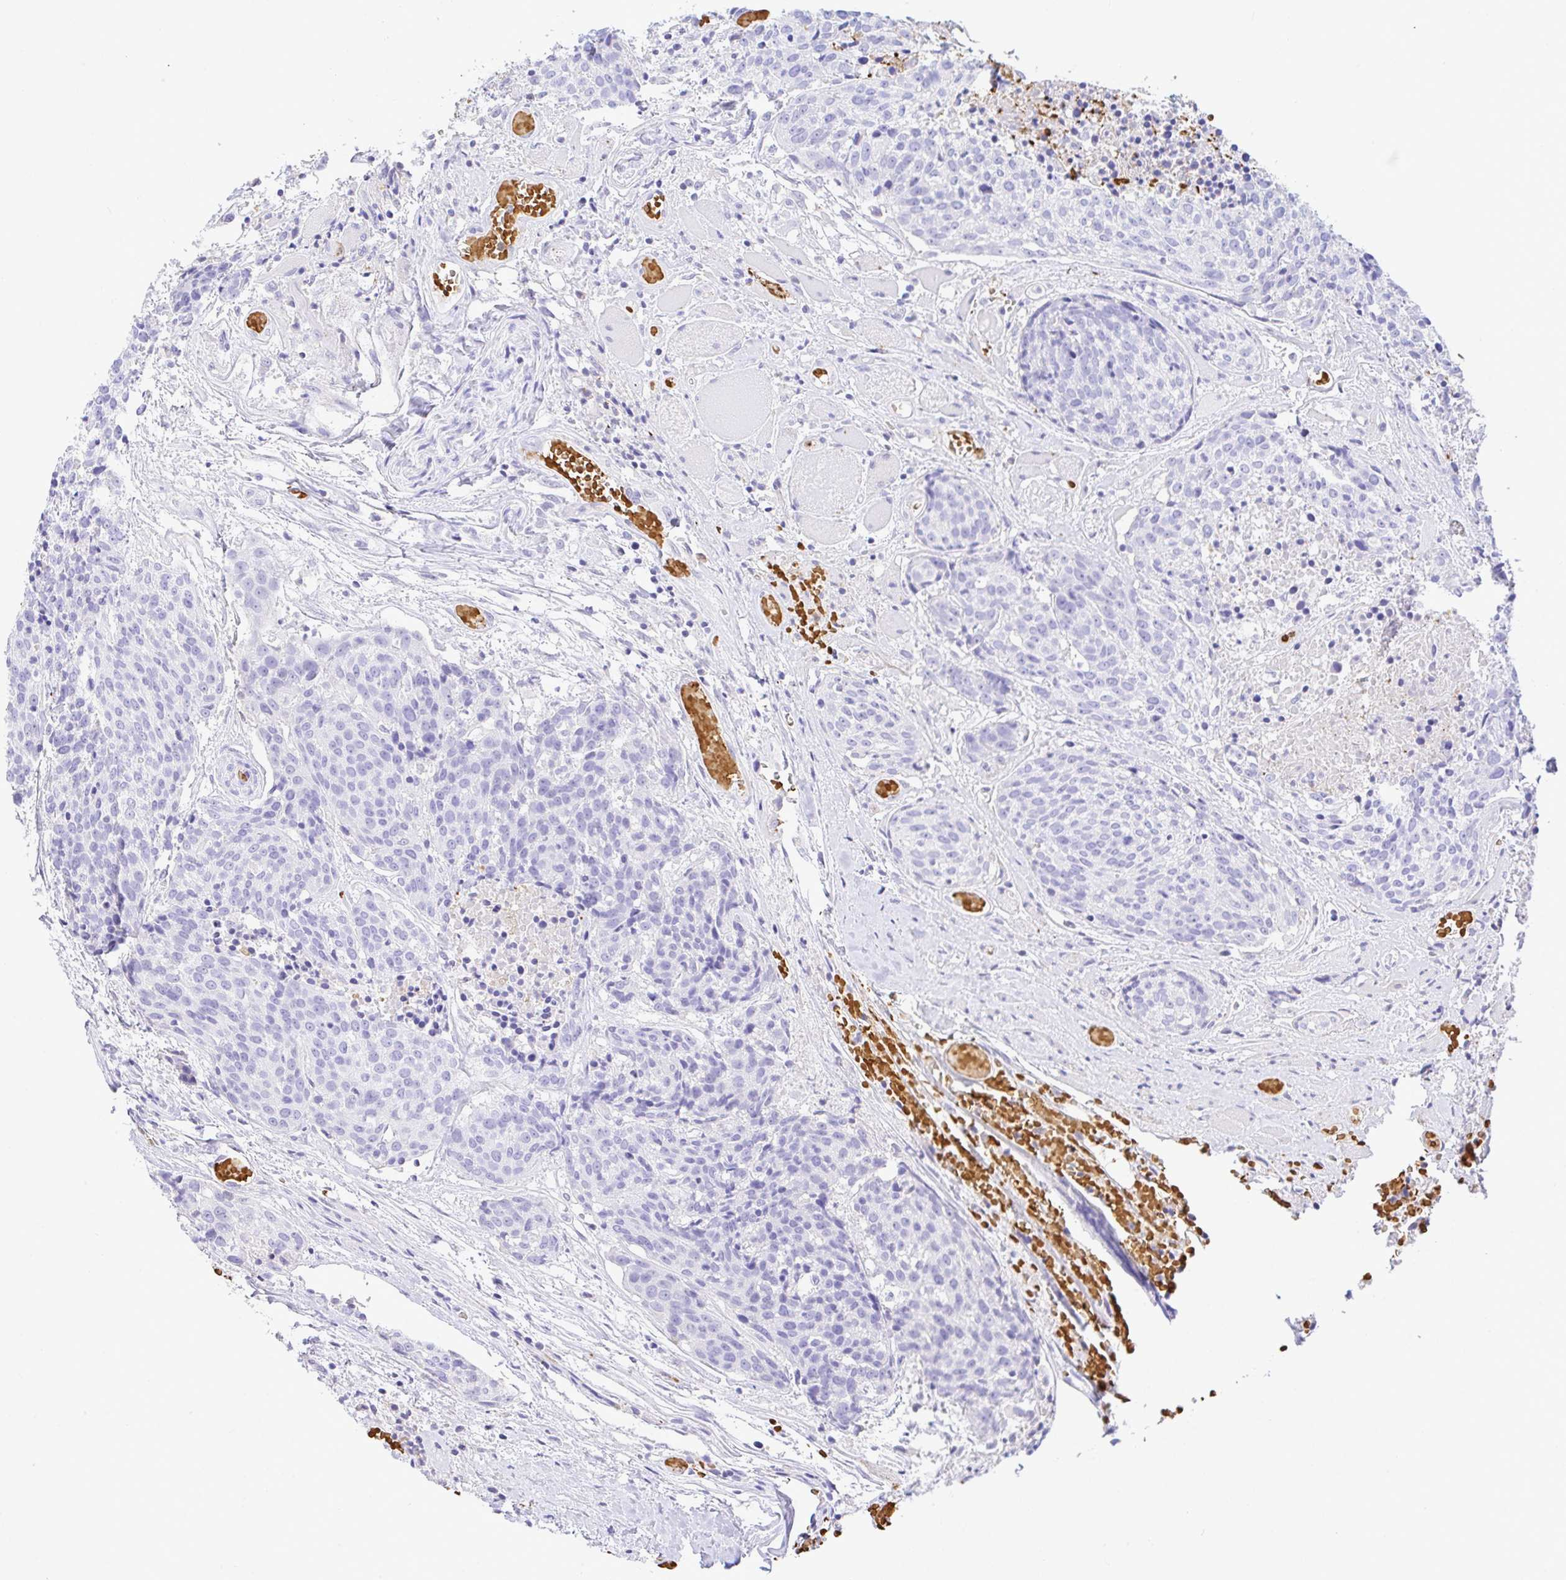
{"staining": {"intensity": "negative", "quantity": "none", "location": "none"}, "tissue": "head and neck cancer", "cell_type": "Tumor cells", "image_type": "cancer", "snomed": [{"axis": "morphology", "description": "Squamous cell carcinoma, NOS"}, {"axis": "topography", "description": "Oral tissue"}, {"axis": "topography", "description": "Head-Neck"}], "caption": "Squamous cell carcinoma (head and neck) stained for a protein using immunohistochemistry reveals no staining tumor cells.", "gene": "ZNF221", "patient": {"sex": "male", "age": 64}}